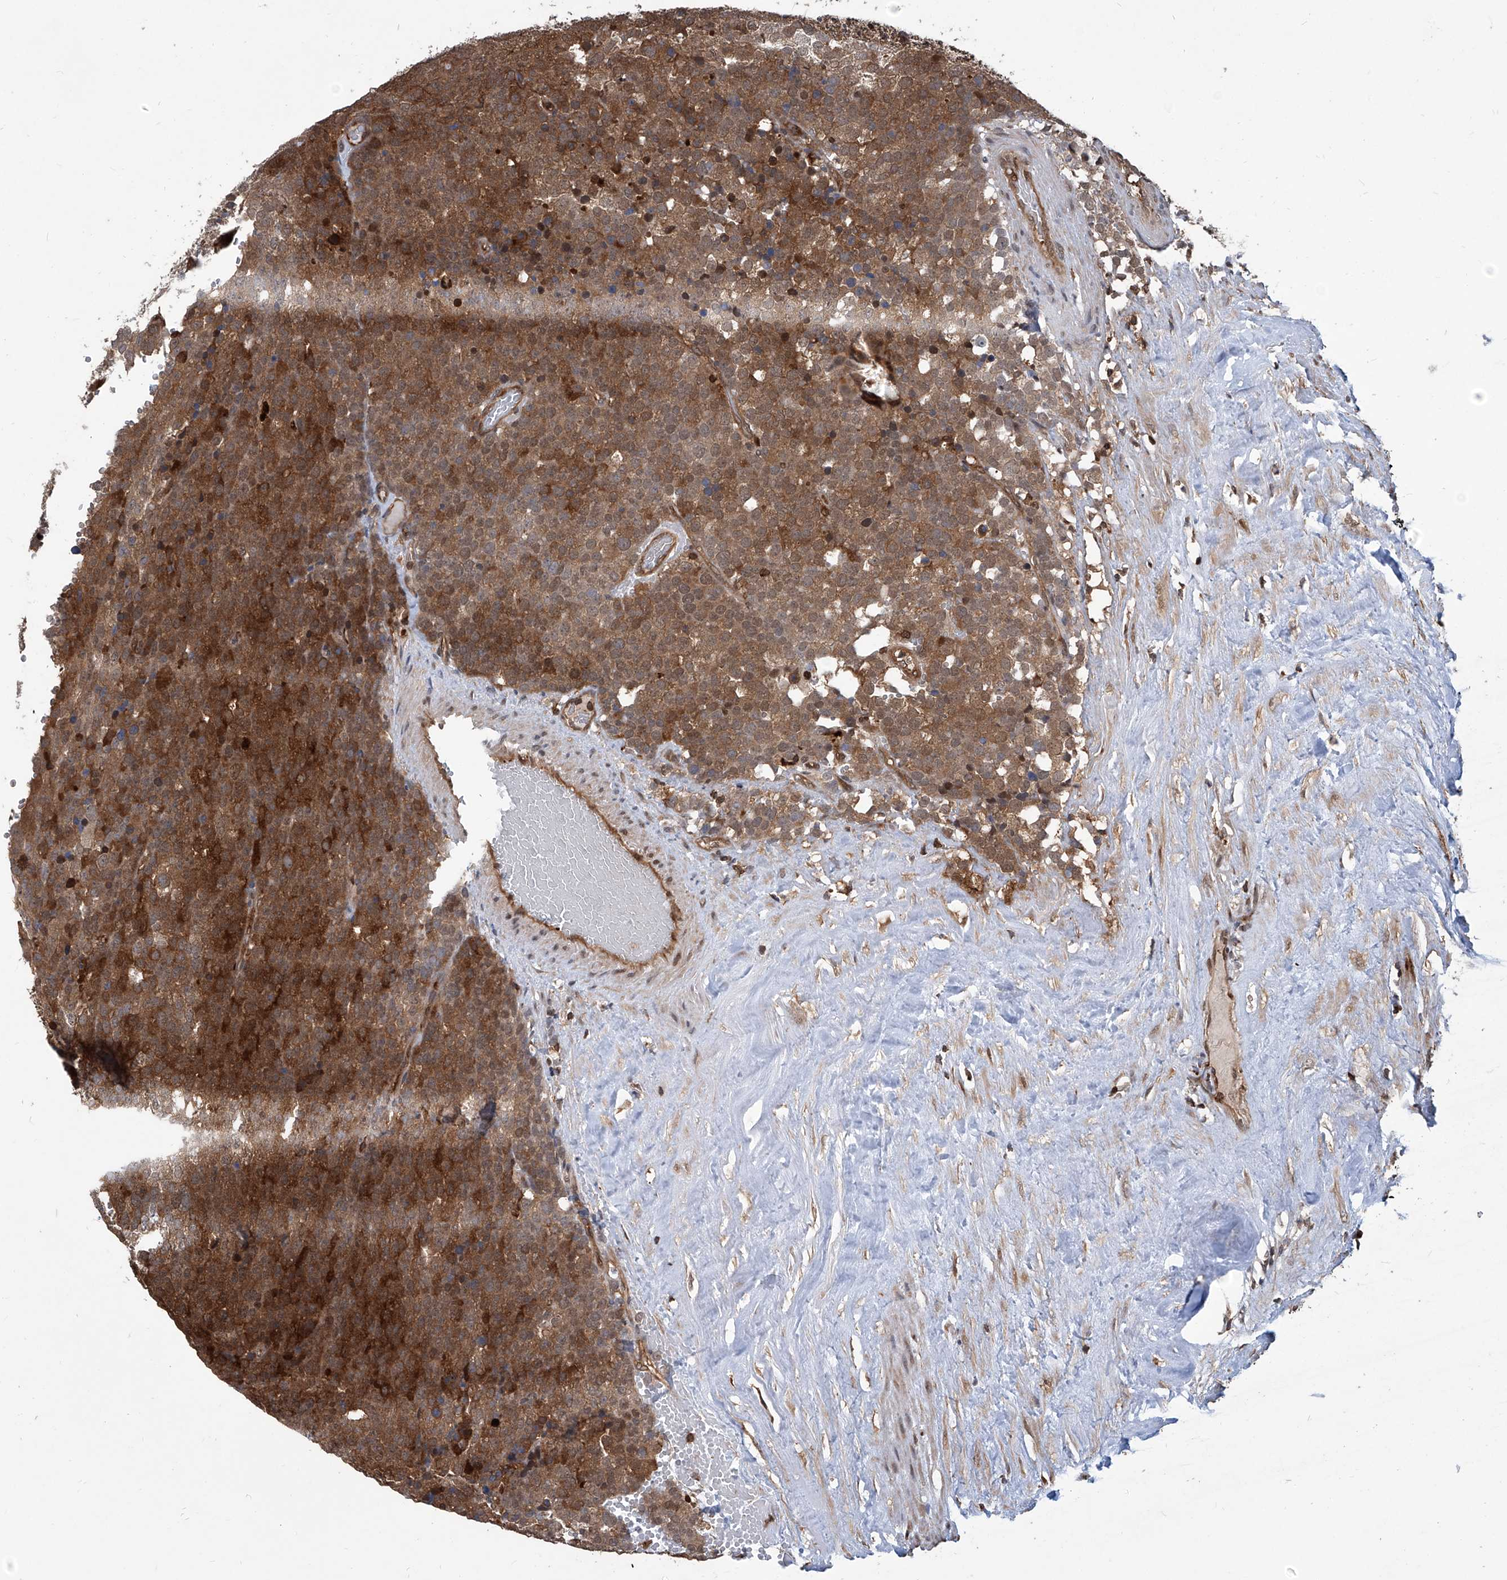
{"staining": {"intensity": "strong", "quantity": "25%-75%", "location": "cytoplasmic/membranous,nuclear"}, "tissue": "testis cancer", "cell_type": "Tumor cells", "image_type": "cancer", "snomed": [{"axis": "morphology", "description": "Seminoma, NOS"}, {"axis": "topography", "description": "Testis"}], "caption": "Immunohistochemical staining of seminoma (testis) exhibits strong cytoplasmic/membranous and nuclear protein staining in approximately 25%-75% of tumor cells. (Brightfield microscopy of DAB IHC at high magnification).", "gene": "PSMB1", "patient": {"sex": "male", "age": 71}}